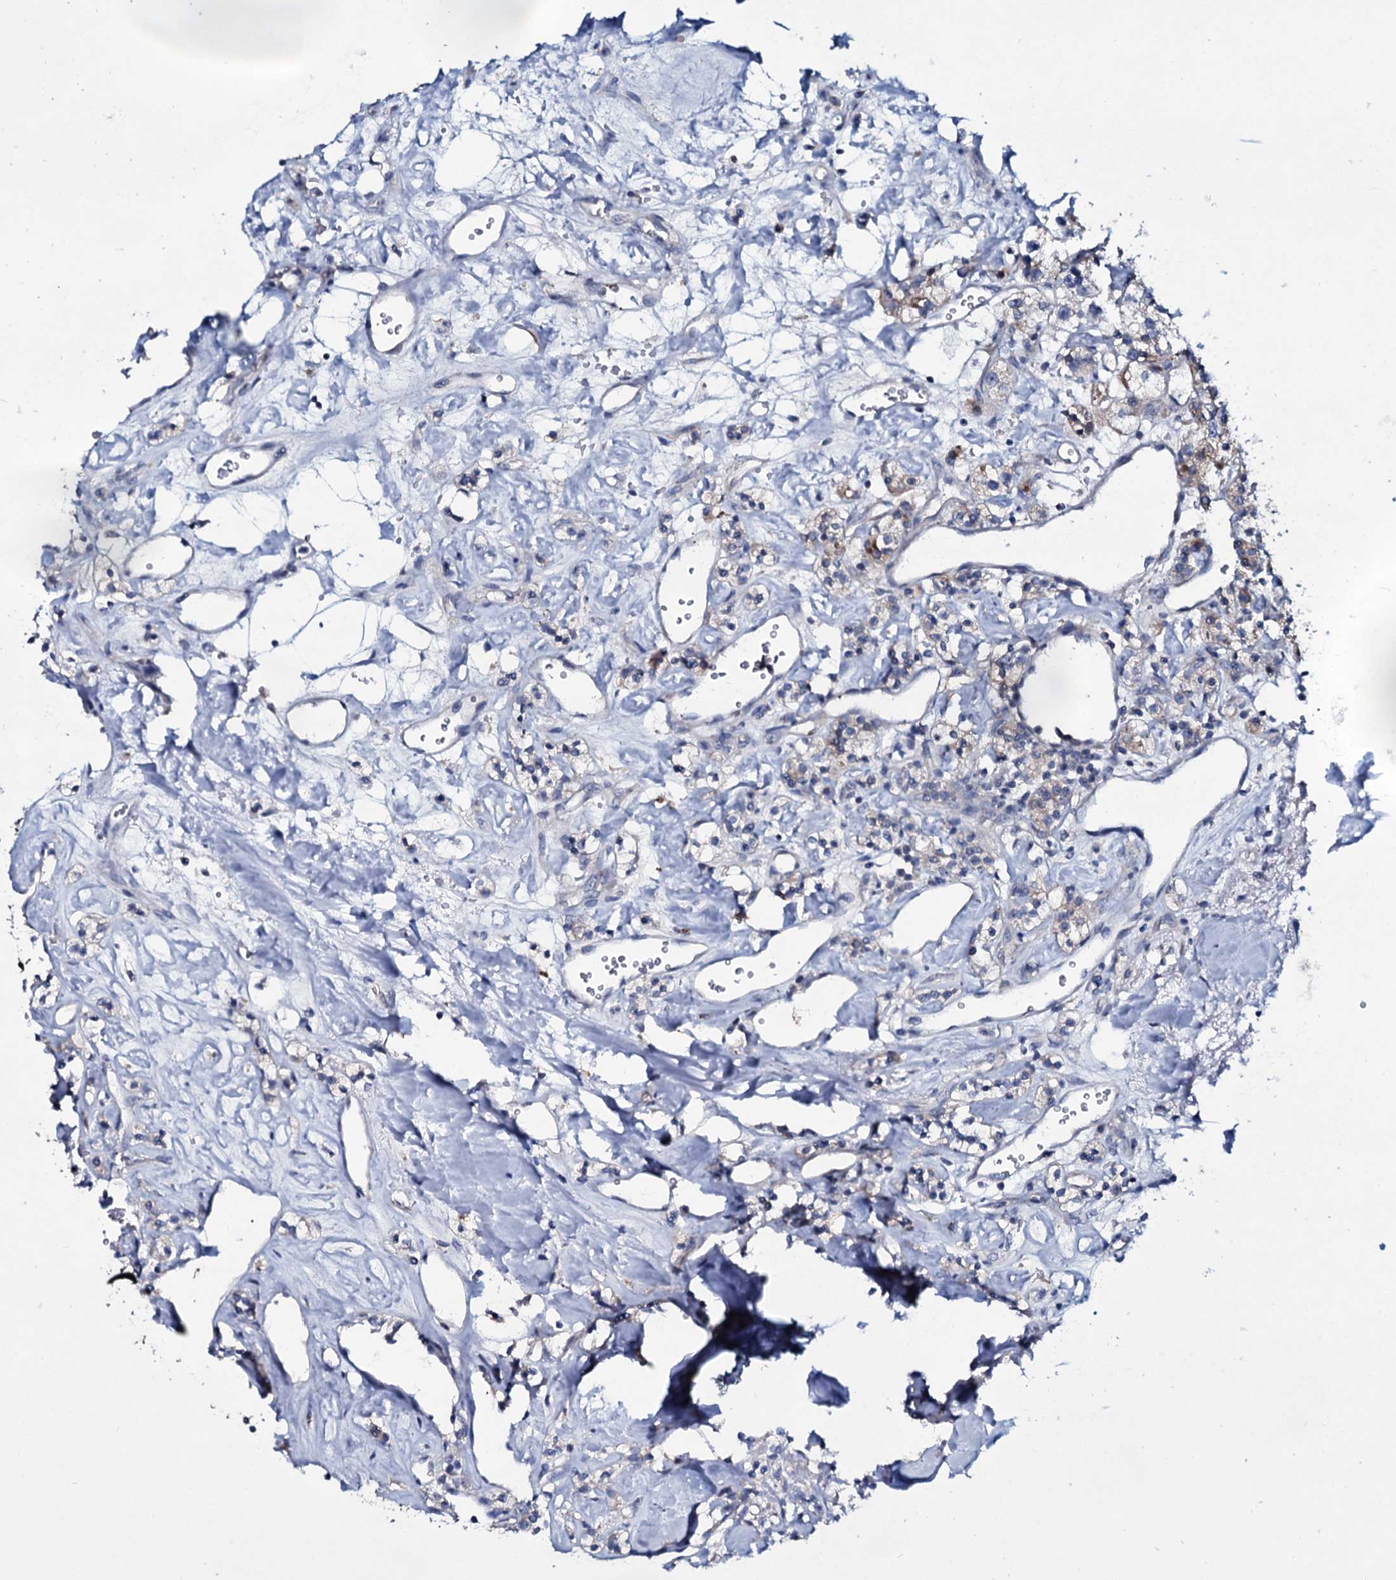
{"staining": {"intensity": "negative", "quantity": "none", "location": "none"}, "tissue": "renal cancer", "cell_type": "Tumor cells", "image_type": "cancer", "snomed": [{"axis": "morphology", "description": "Adenocarcinoma, NOS"}, {"axis": "topography", "description": "Kidney"}], "caption": "The histopathology image reveals no staining of tumor cells in adenocarcinoma (renal).", "gene": "TPGS2", "patient": {"sex": "male", "age": 77}}